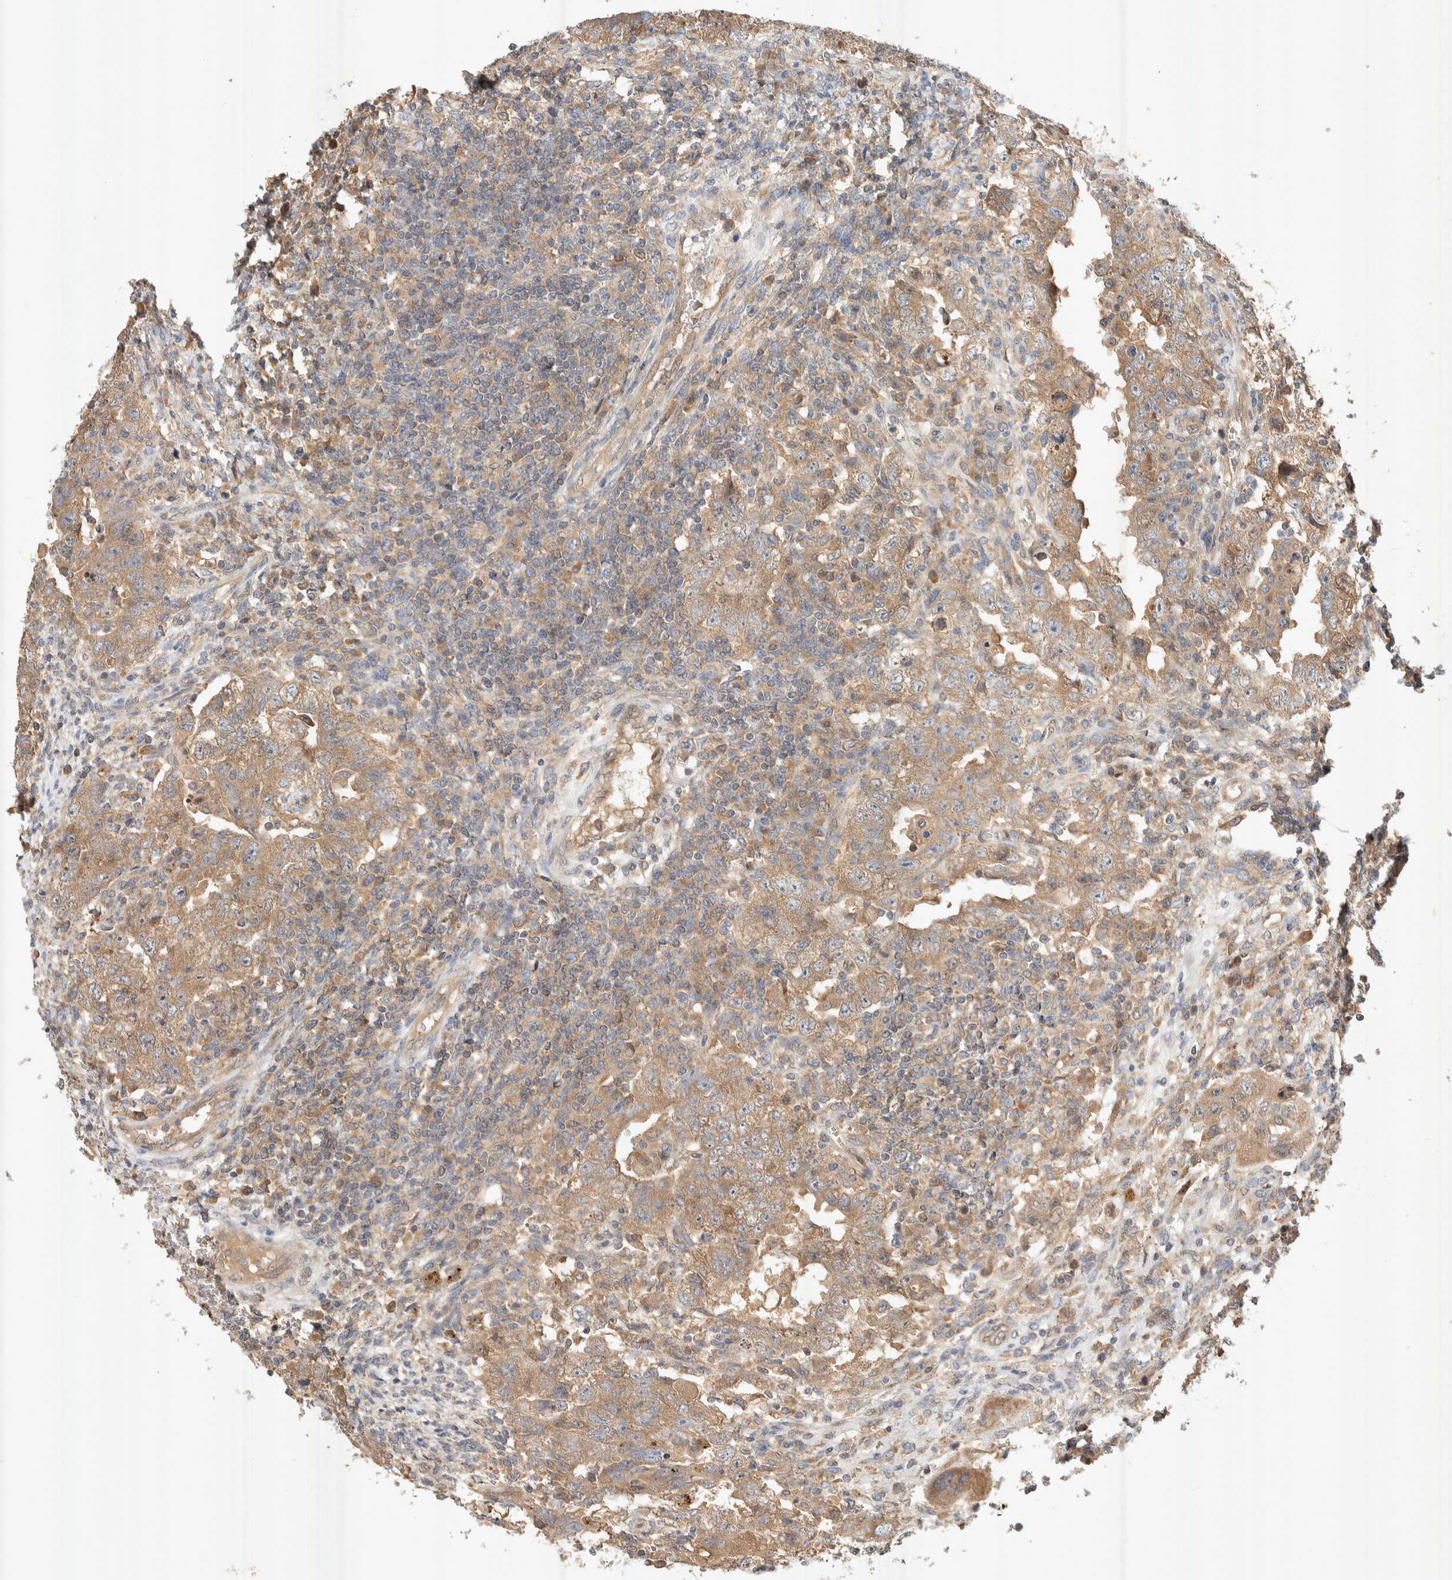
{"staining": {"intensity": "moderate", "quantity": ">75%", "location": "cytoplasmic/membranous"}, "tissue": "testis cancer", "cell_type": "Tumor cells", "image_type": "cancer", "snomed": [{"axis": "morphology", "description": "Carcinoma, Embryonal, NOS"}, {"axis": "topography", "description": "Testis"}], "caption": "Human testis embryonal carcinoma stained with a brown dye demonstrates moderate cytoplasmic/membranous positive expression in approximately >75% of tumor cells.", "gene": "PXK", "patient": {"sex": "male", "age": 26}}